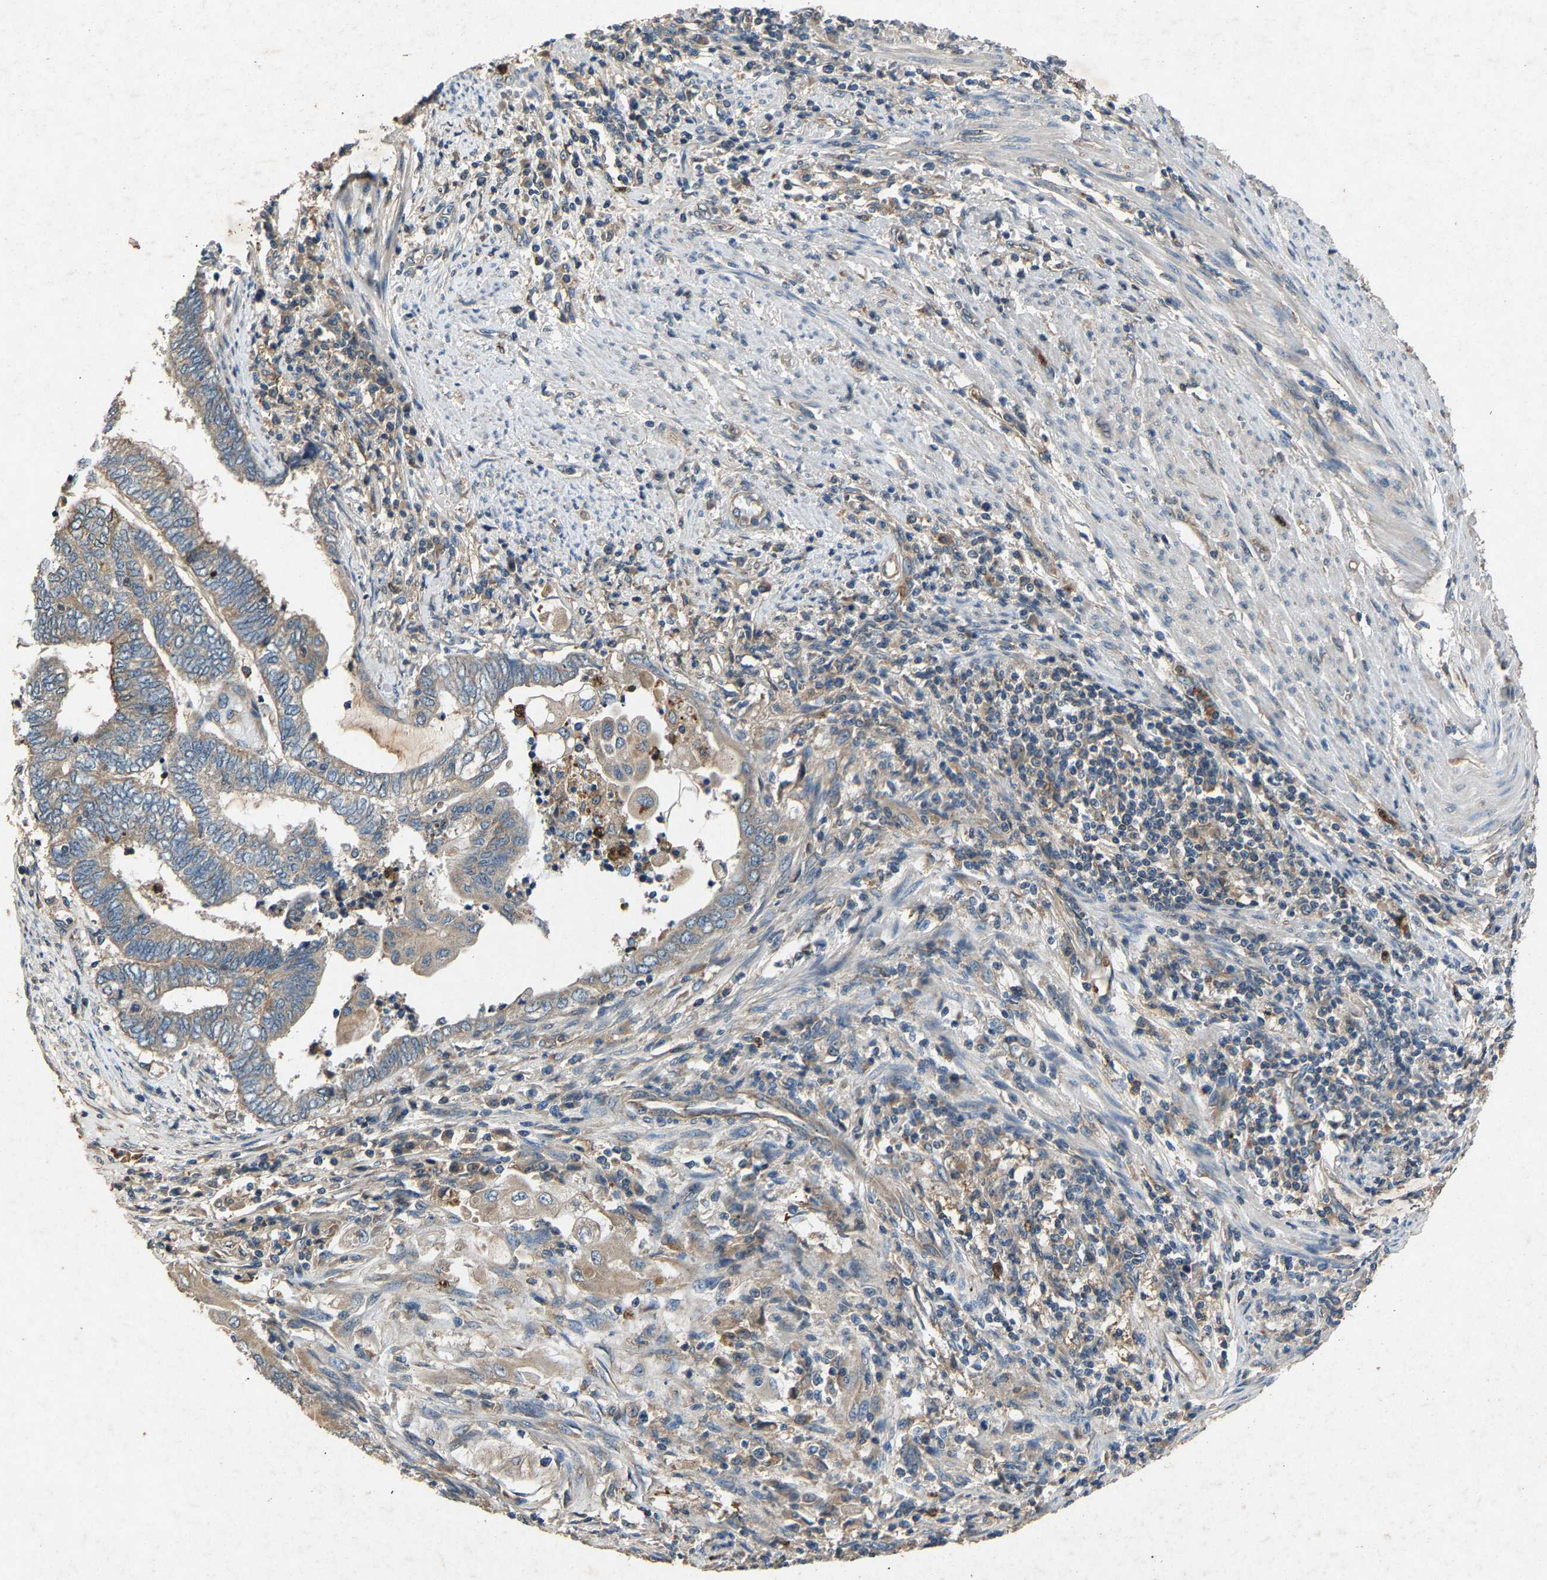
{"staining": {"intensity": "moderate", "quantity": "<25%", "location": "cytoplasmic/membranous"}, "tissue": "endometrial cancer", "cell_type": "Tumor cells", "image_type": "cancer", "snomed": [{"axis": "morphology", "description": "Adenocarcinoma, NOS"}, {"axis": "topography", "description": "Uterus"}, {"axis": "topography", "description": "Endometrium"}], "caption": "Immunohistochemical staining of endometrial cancer displays low levels of moderate cytoplasmic/membranous positivity in about <25% of tumor cells. (IHC, brightfield microscopy, high magnification).", "gene": "PPID", "patient": {"sex": "female", "age": 70}}